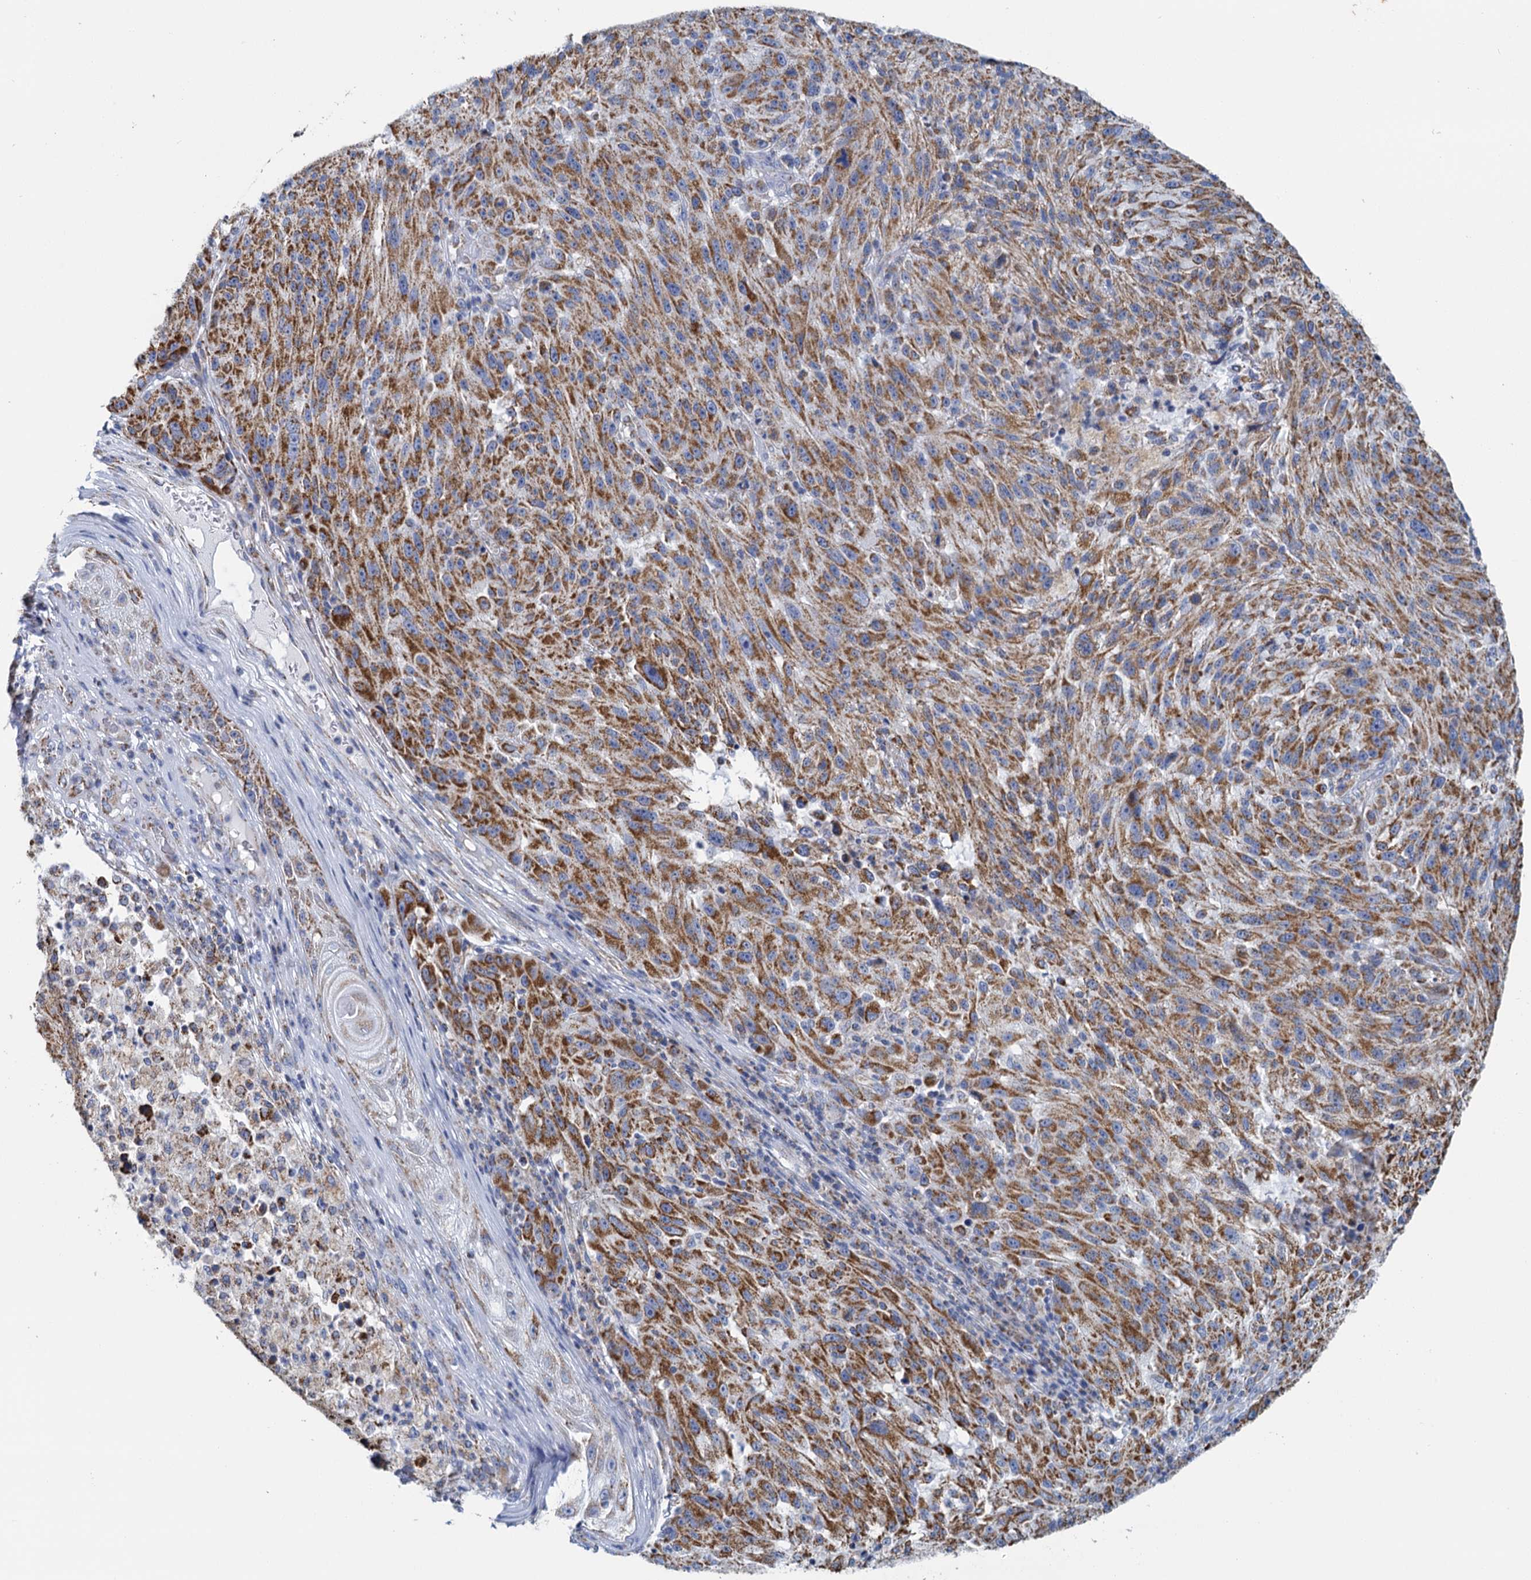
{"staining": {"intensity": "moderate", "quantity": ">75%", "location": "cytoplasmic/membranous"}, "tissue": "melanoma", "cell_type": "Tumor cells", "image_type": "cancer", "snomed": [{"axis": "morphology", "description": "Malignant melanoma, NOS"}, {"axis": "topography", "description": "Skin"}], "caption": "Brown immunohistochemical staining in human melanoma exhibits moderate cytoplasmic/membranous expression in about >75% of tumor cells.", "gene": "CCP110", "patient": {"sex": "male", "age": 53}}